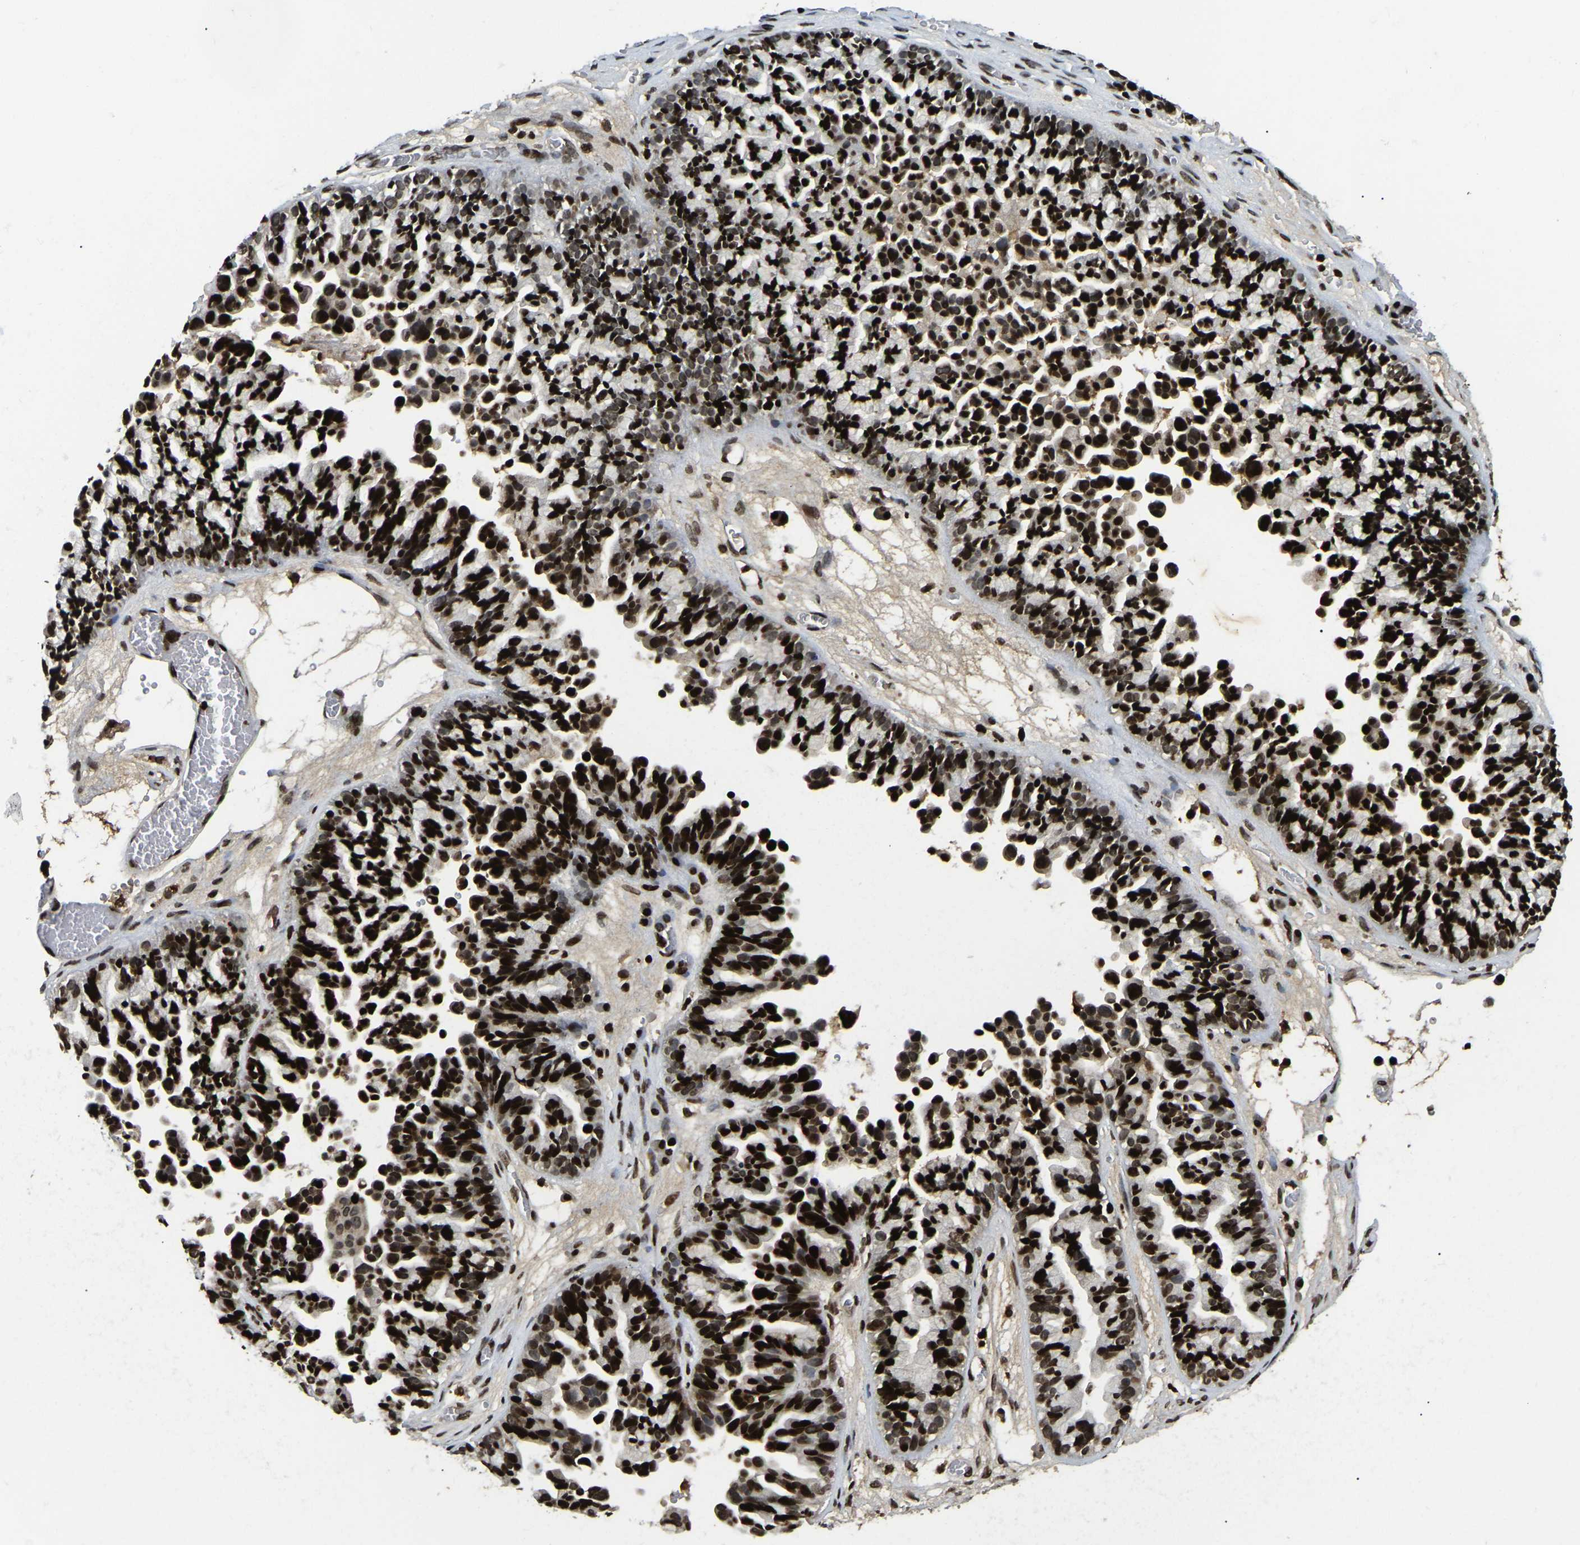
{"staining": {"intensity": "strong", "quantity": ">75%", "location": "nuclear"}, "tissue": "ovarian cancer", "cell_type": "Tumor cells", "image_type": "cancer", "snomed": [{"axis": "morphology", "description": "Cystadenocarcinoma, serous, NOS"}, {"axis": "topography", "description": "Ovary"}], "caption": "A brown stain labels strong nuclear expression of a protein in serous cystadenocarcinoma (ovarian) tumor cells.", "gene": "LRRC61", "patient": {"sex": "female", "age": 56}}